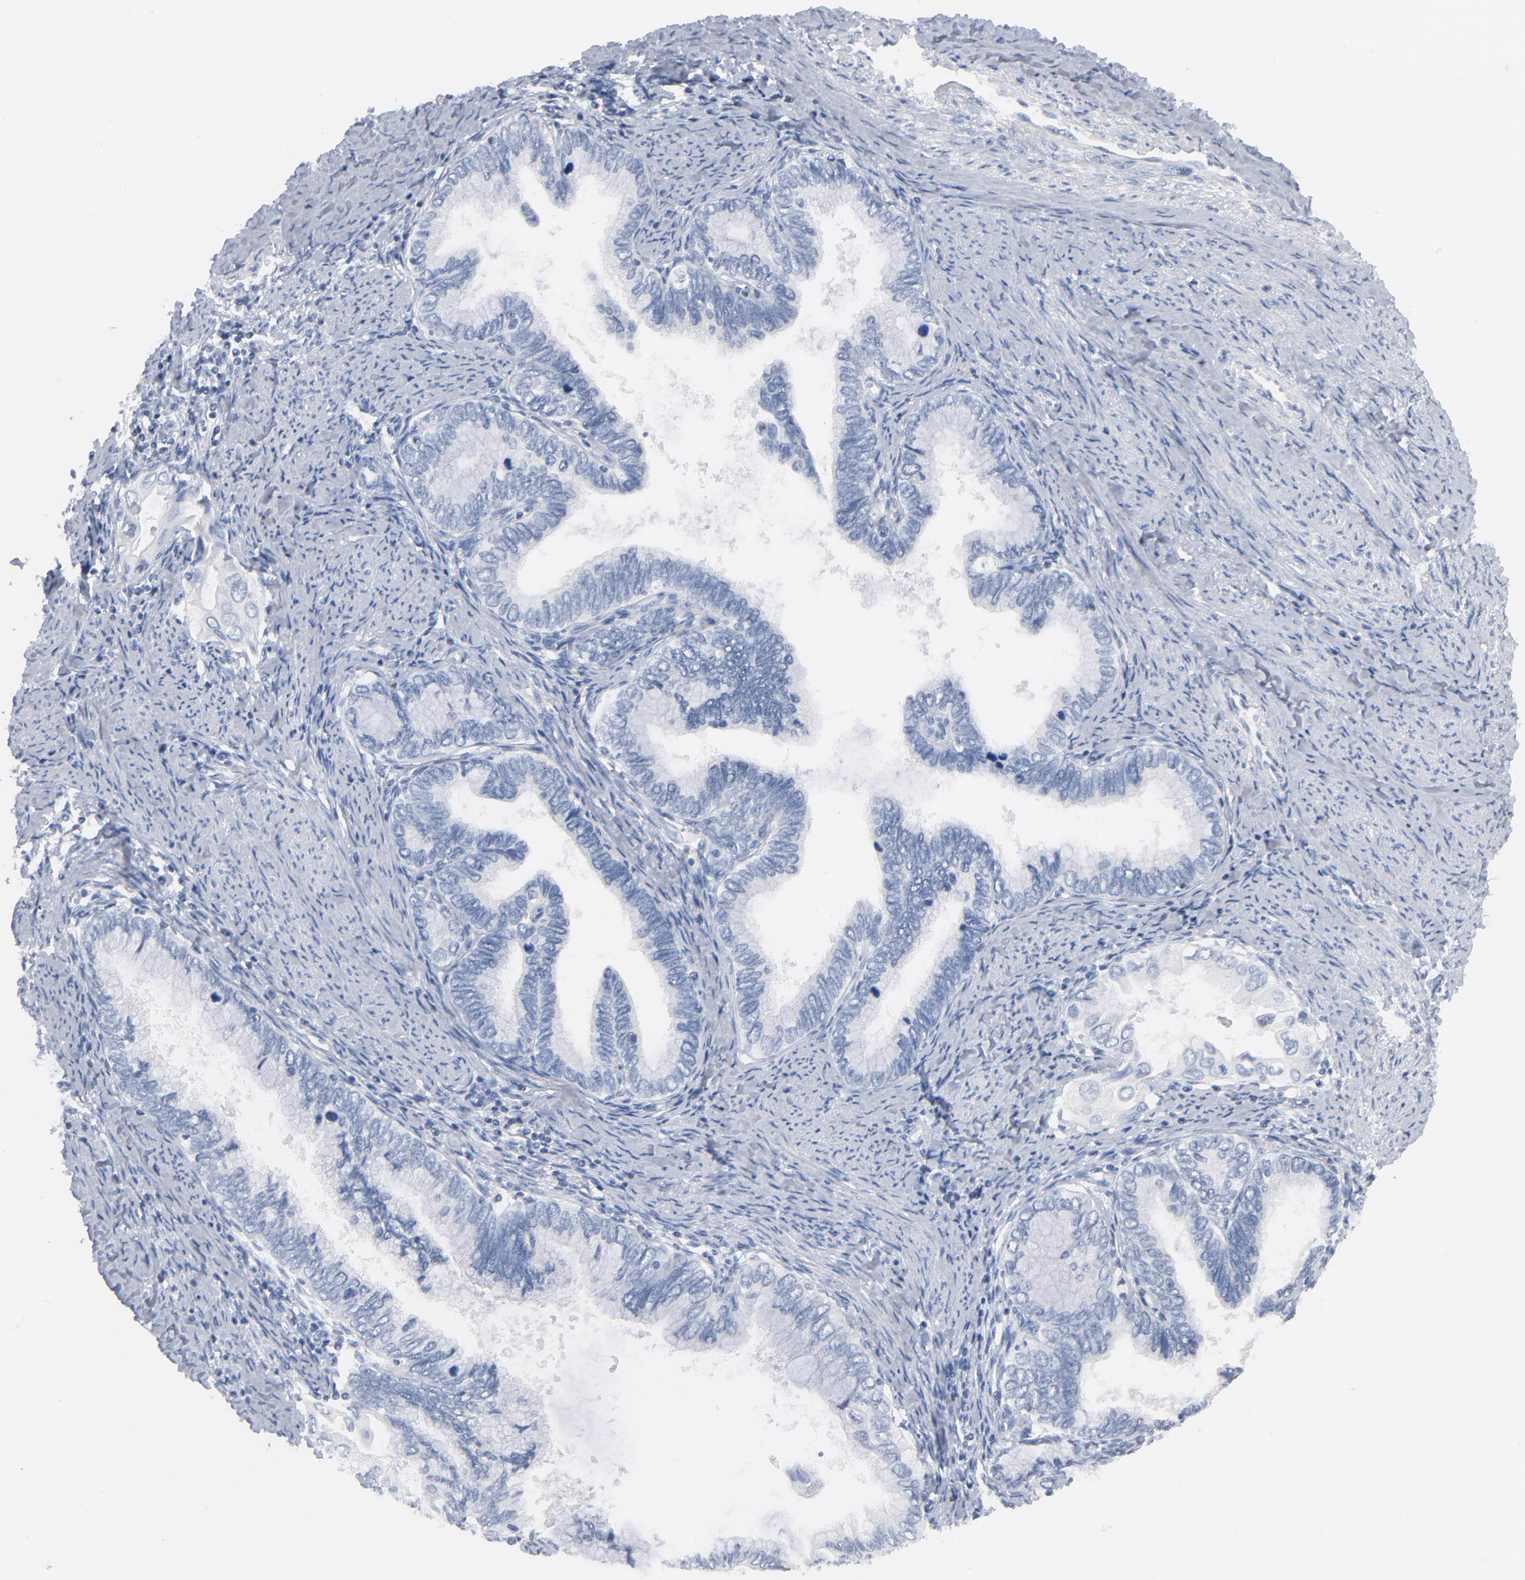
{"staining": {"intensity": "negative", "quantity": "none", "location": "none"}, "tissue": "cervical cancer", "cell_type": "Tumor cells", "image_type": "cancer", "snomed": [{"axis": "morphology", "description": "Adenocarcinoma, NOS"}, {"axis": "topography", "description": "Cervix"}], "caption": "A photomicrograph of human cervical adenocarcinoma is negative for staining in tumor cells. Brightfield microscopy of immunohistochemistry stained with DAB (brown) and hematoxylin (blue), captured at high magnification.", "gene": "PTK2B", "patient": {"sex": "female", "age": 49}}